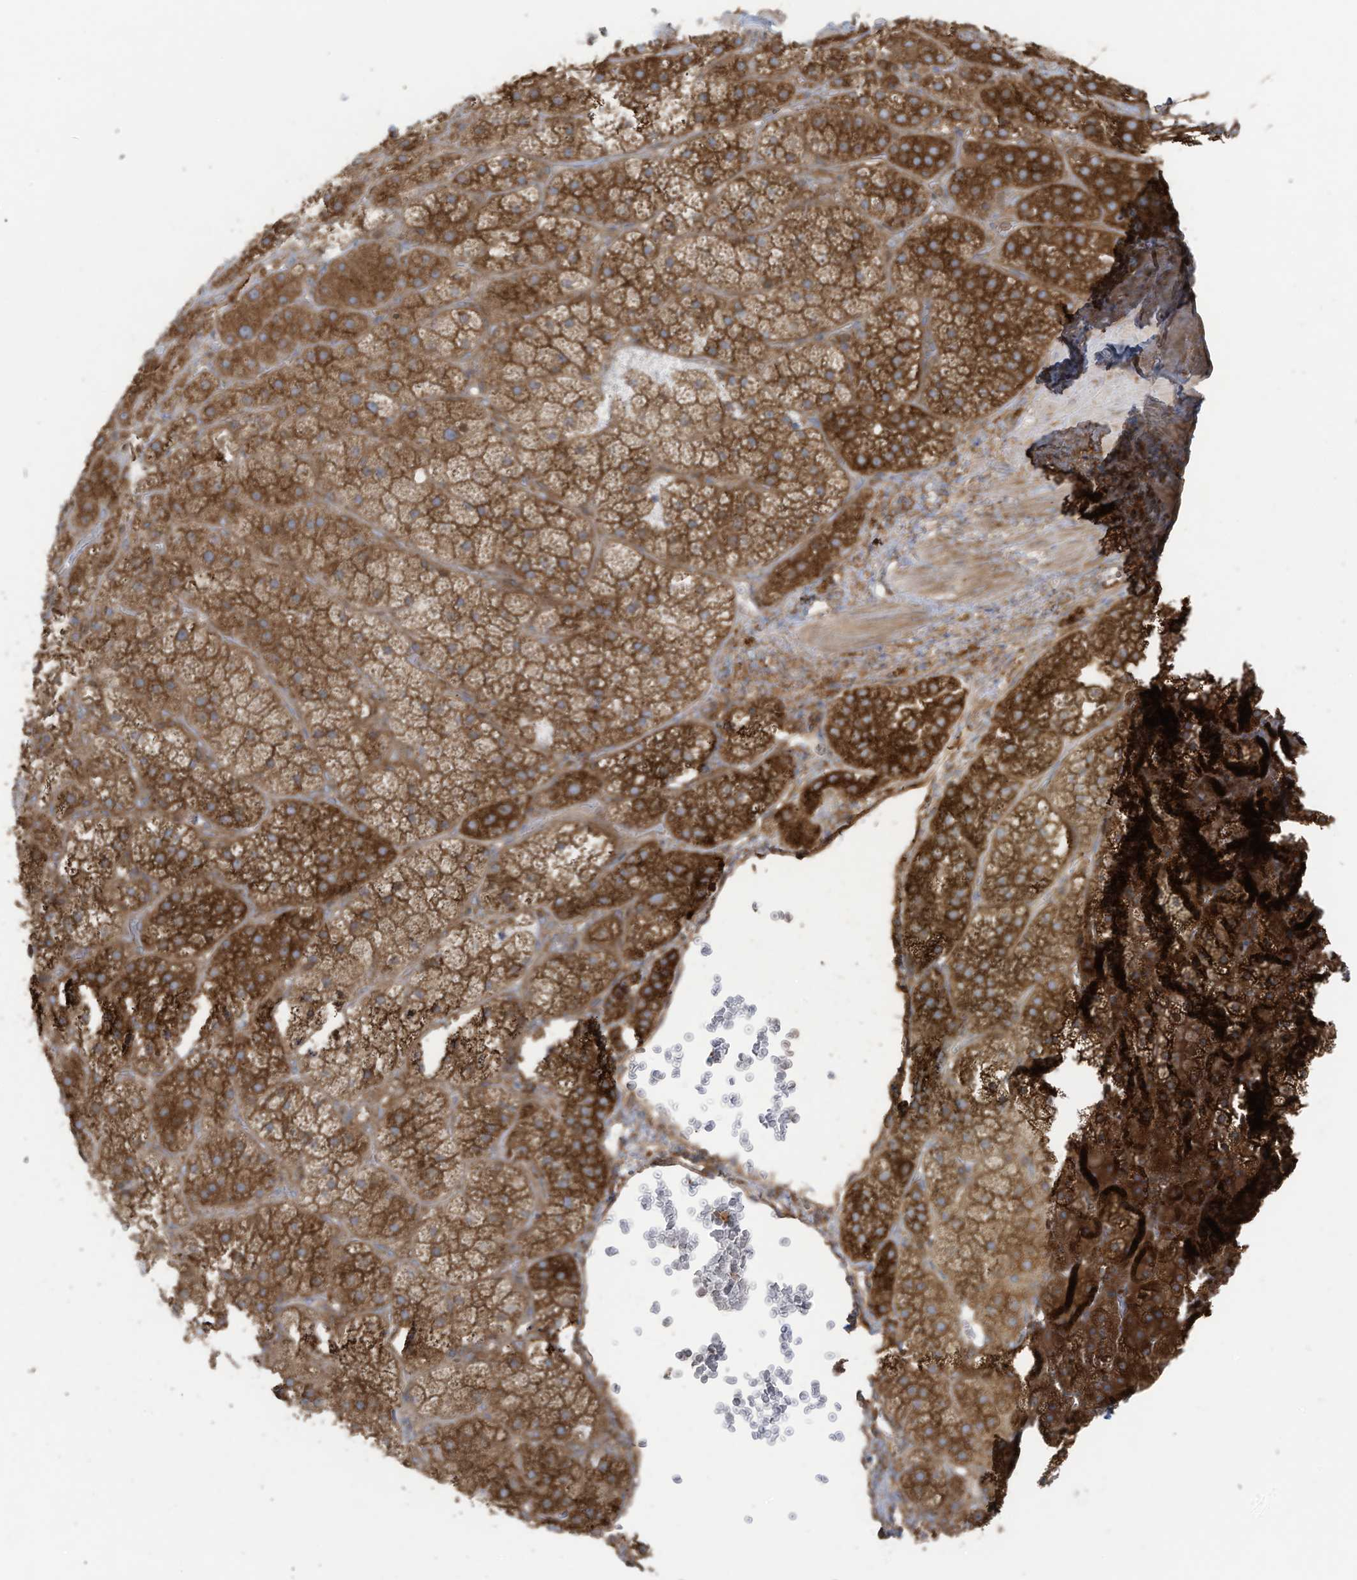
{"staining": {"intensity": "strong", "quantity": ">75%", "location": "cytoplasmic/membranous"}, "tissue": "adrenal gland", "cell_type": "Glandular cells", "image_type": "normal", "snomed": [{"axis": "morphology", "description": "Normal tissue, NOS"}, {"axis": "topography", "description": "Adrenal gland"}], "caption": "High-power microscopy captured an IHC micrograph of benign adrenal gland, revealing strong cytoplasmic/membranous expression in approximately >75% of glandular cells.", "gene": "OLA1", "patient": {"sex": "male", "age": 57}}